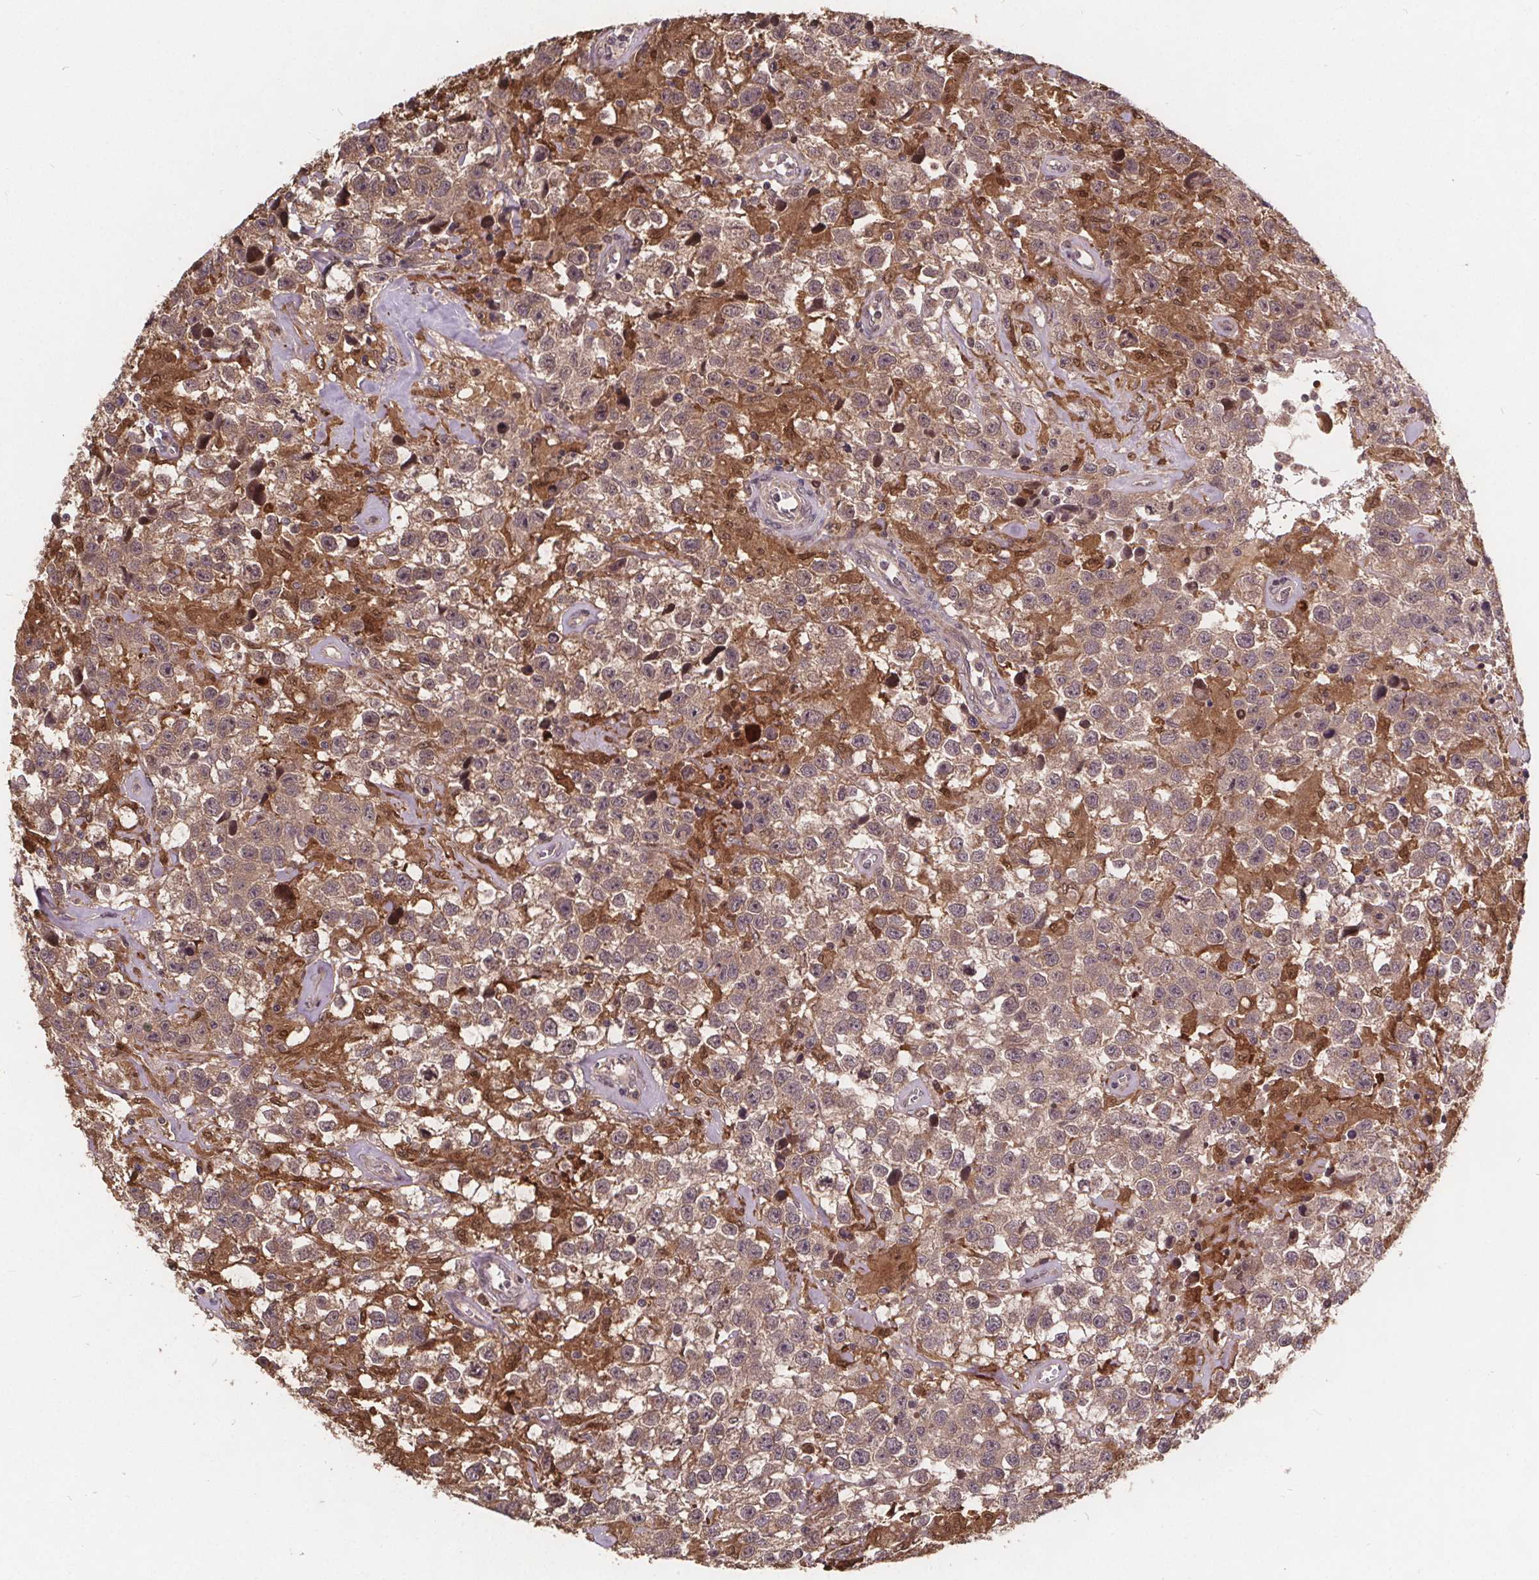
{"staining": {"intensity": "negative", "quantity": "none", "location": "none"}, "tissue": "testis cancer", "cell_type": "Tumor cells", "image_type": "cancer", "snomed": [{"axis": "morphology", "description": "Seminoma, NOS"}, {"axis": "topography", "description": "Testis"}], "caption": "Seminoma (testis) was stained to show a protein in brown. There is no significant positivity in tumor cells.", "gene": "USP9X", "patient": {"sex": "male", "age": 43}}